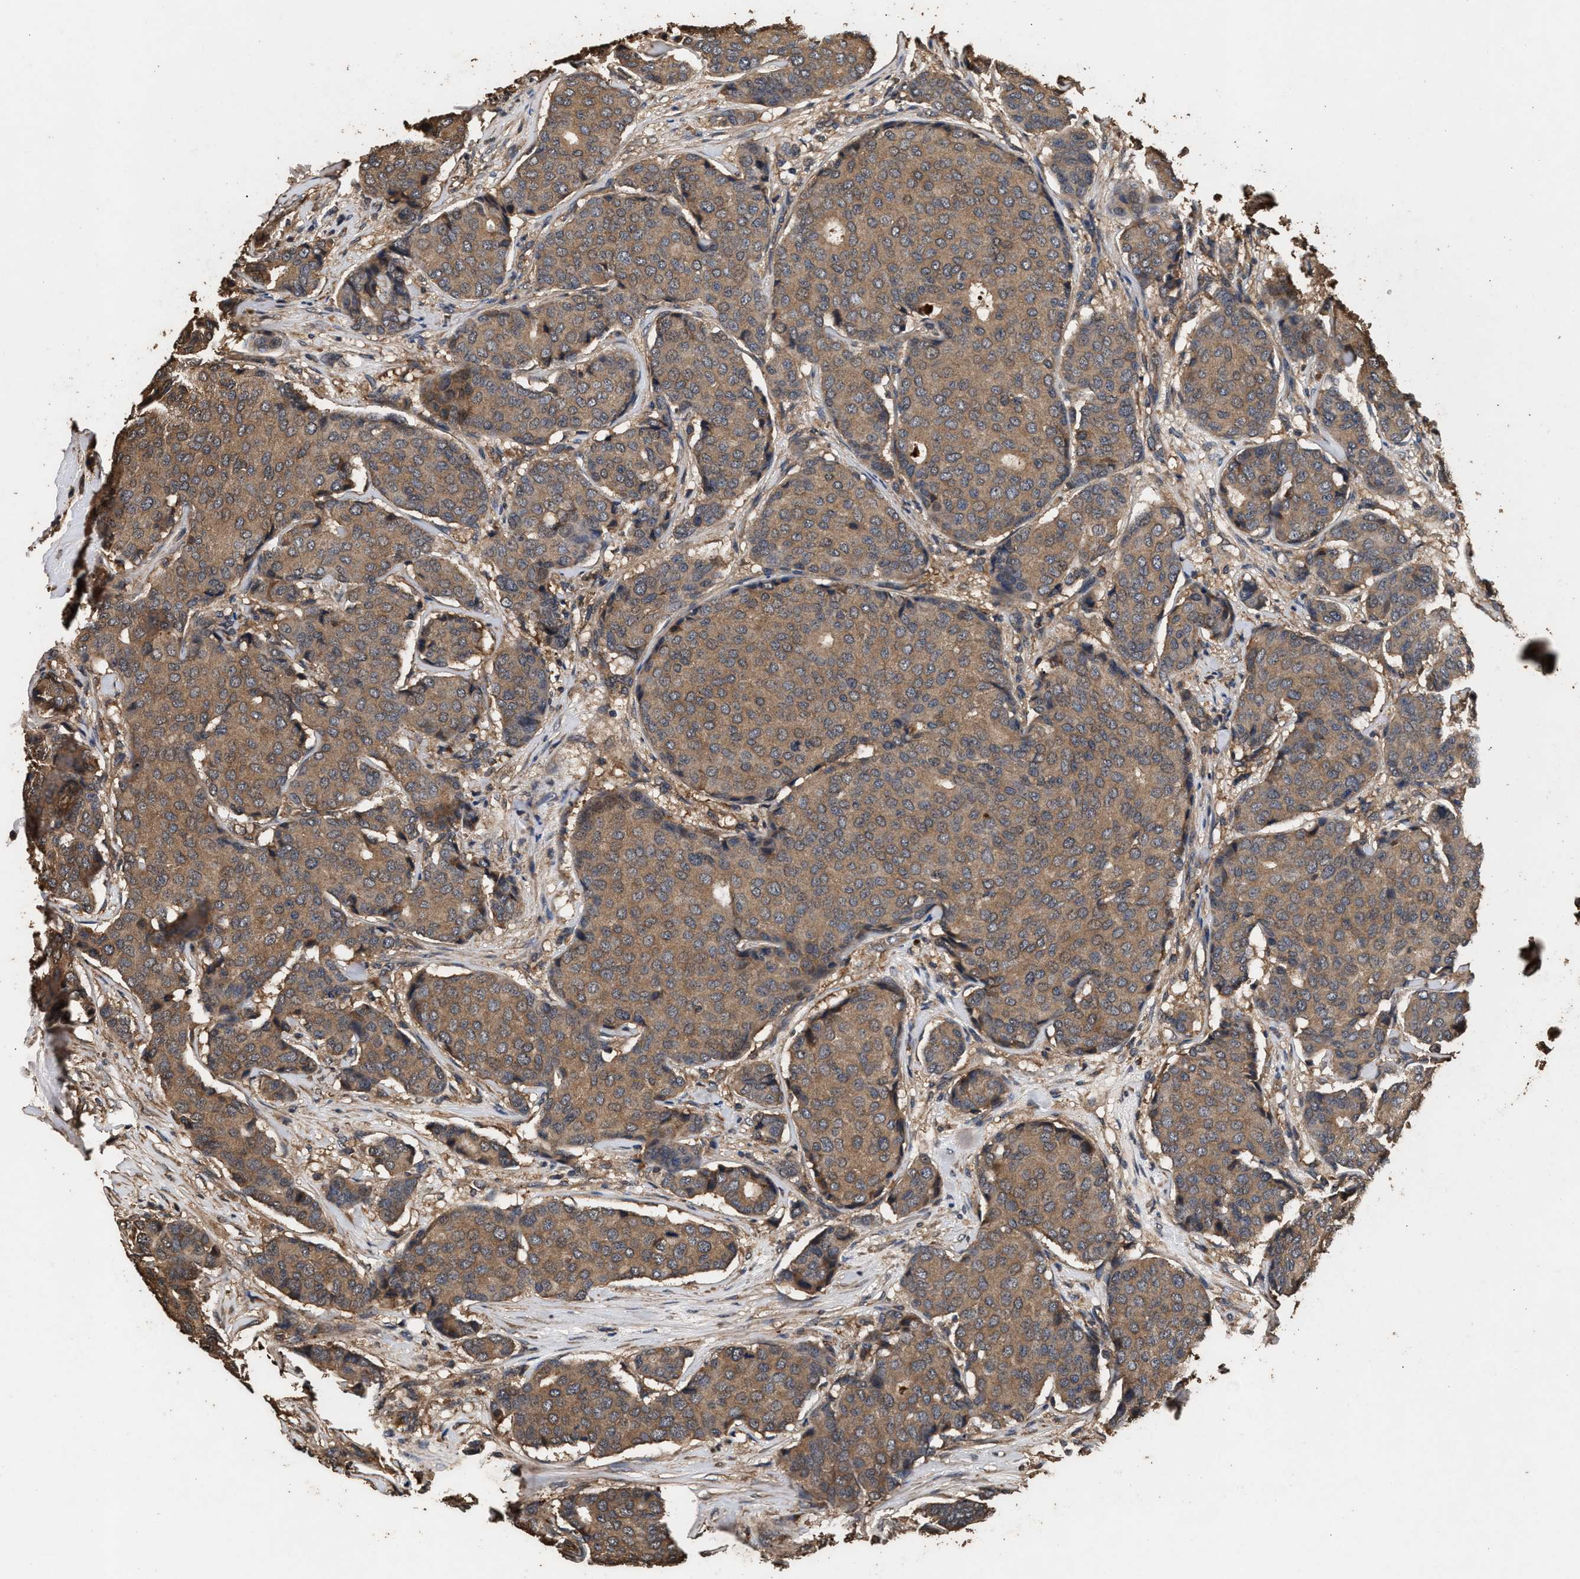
{"staining": {"intensity": "moderate", "quantity": ">75%", "location": "cytoplasmic/membranous"}, "tissue": "breast cancer", "cell_type": "Tumor cells", "image_type": "cancer", "snomed": [{"axis": "morphology", "description": "Duct carcinoma"}, {"axis": "topography", "description": "Breast"}], "caption": "Brown immunohistochemical staining in breast invasive ductal carcinoma demonstrates moderate cytoplasmic/membranous expression in about >75% of tumor cells.", "gene": "KYAT1", "patient": {"sex": "female", "age": 75}}